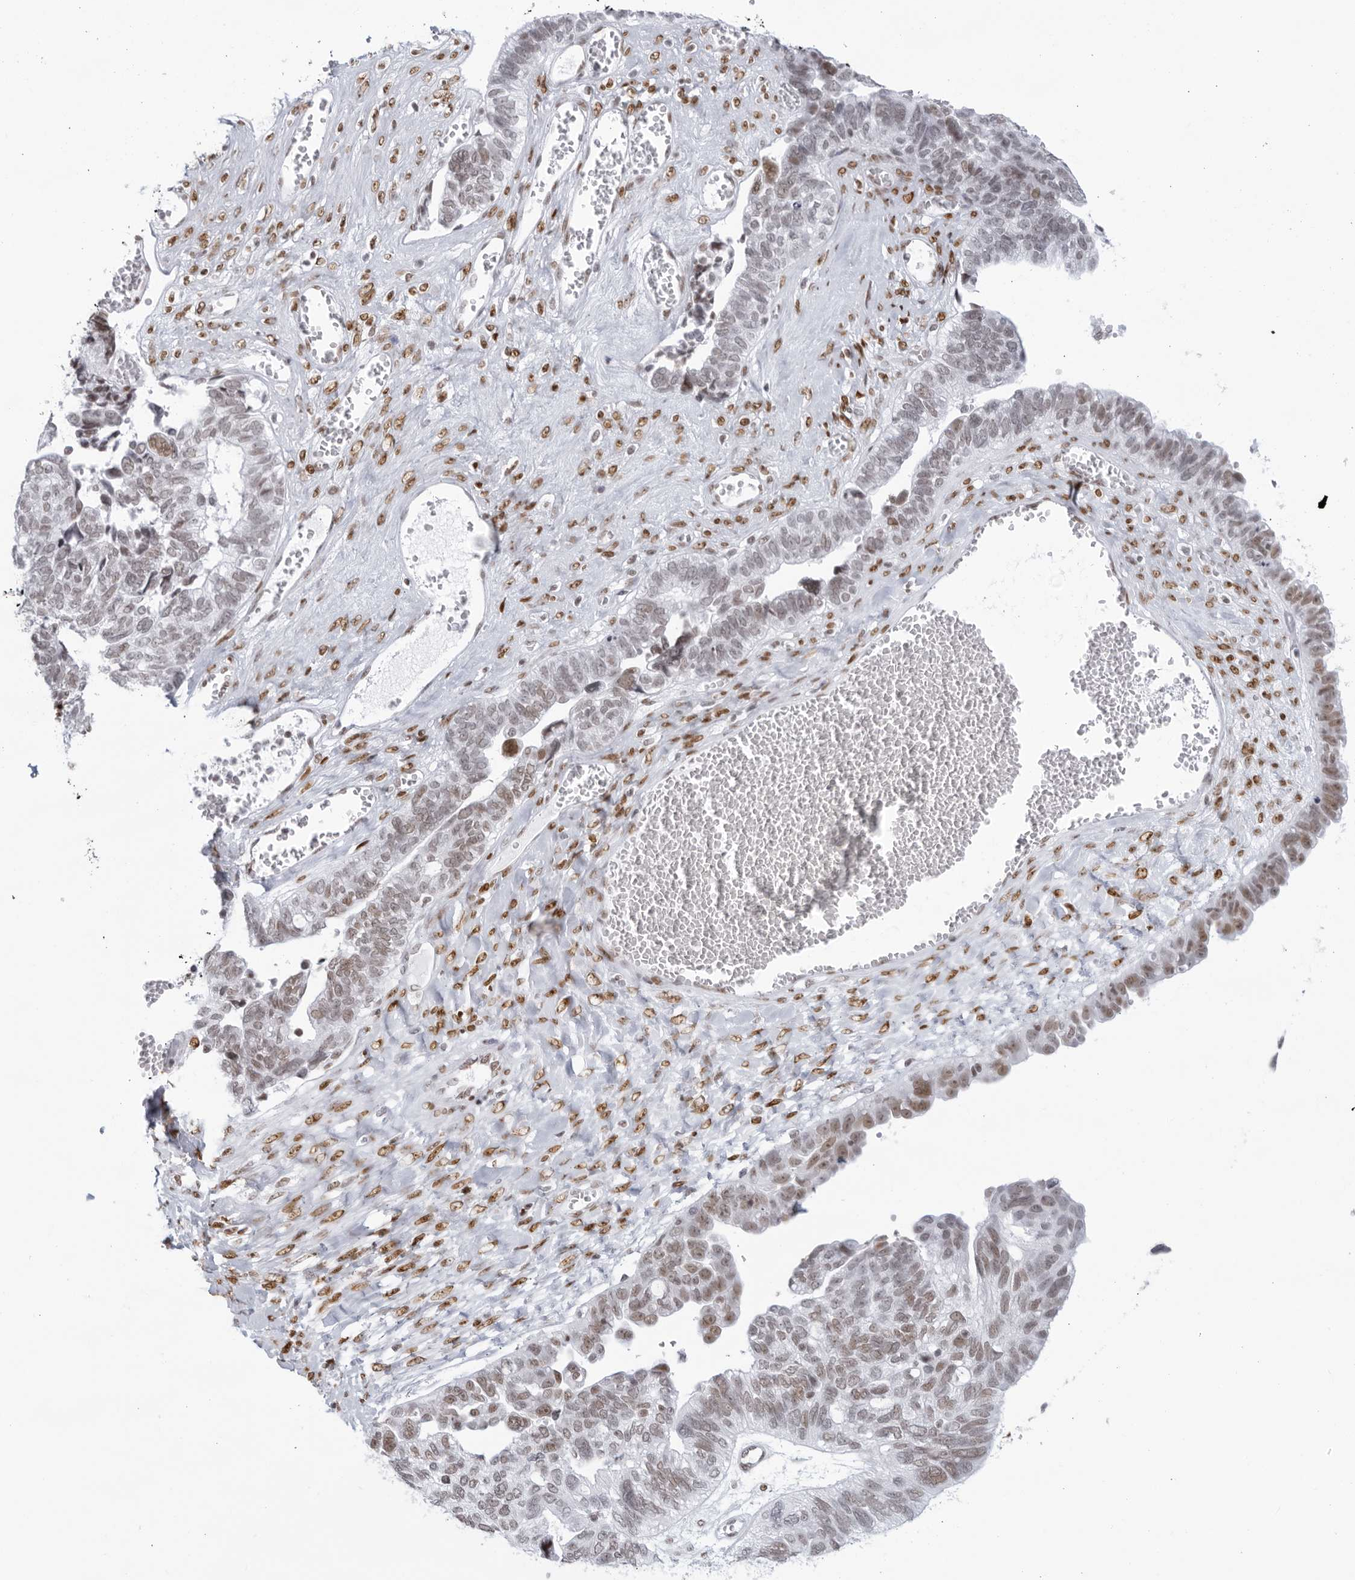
{"staining": {"intensity": "moderate", "quantity": "<25%", "location": "nuclear"}, "tissue": "ovarian cancer", "cell_type": "Tumor cells", "image_type": "cancer", "snomed": [{"axis": "morphology", "description": "Cystadenocarcinoma, serous, NOS"}, {"axis": "topography", "description": "Ovary"}], "caption": "IHC image of human ovarian cancer stained for a protein (brown), which shows low levels of moderate nuclear staining in approximately <25% of tumor cells.", "gene": "HP1BP3", "patient": {"sex": "female", "age": 79}}